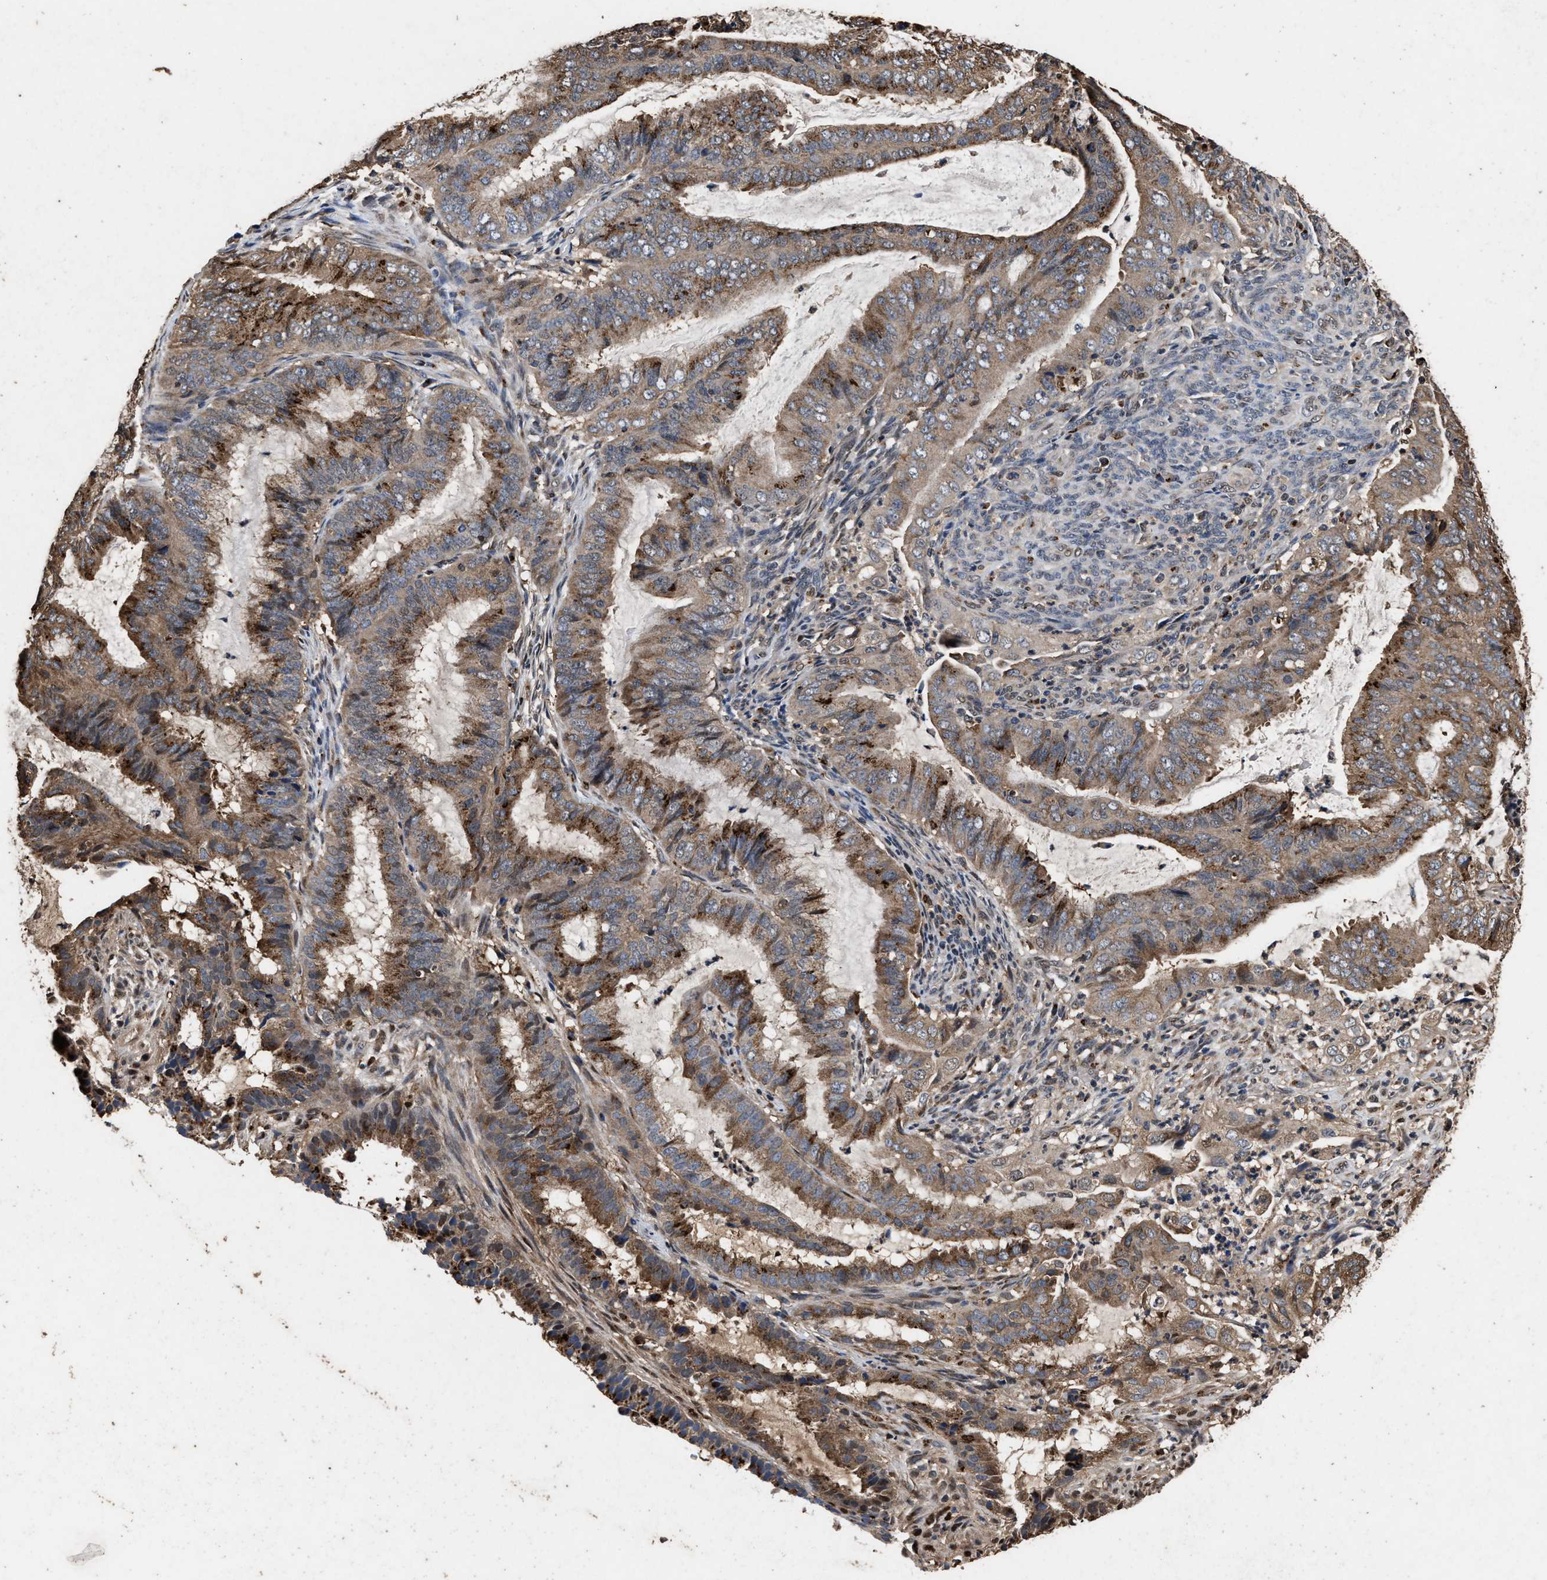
{"staining": {"intensity": "strong", "quantity": ">75%", "location": "cytoplasmic/membranous"}, "tissue": "endometrial cancer", "cell_type": "Tumor cells", "image_type": "cancer", "snomed": [{"axis": "morphology", "description": "Adenocarcinoma, NOS"}, {"axis": "topography", "description": "Endometrium"}], "caption": "Brown immunohistochemical staining in endometrial cancer exhibits strong cytoplasmic/membranous staining in about >75% of tumor cells.", "gene": "TPST2", "patient": {"sex": "female", "age": 51}}